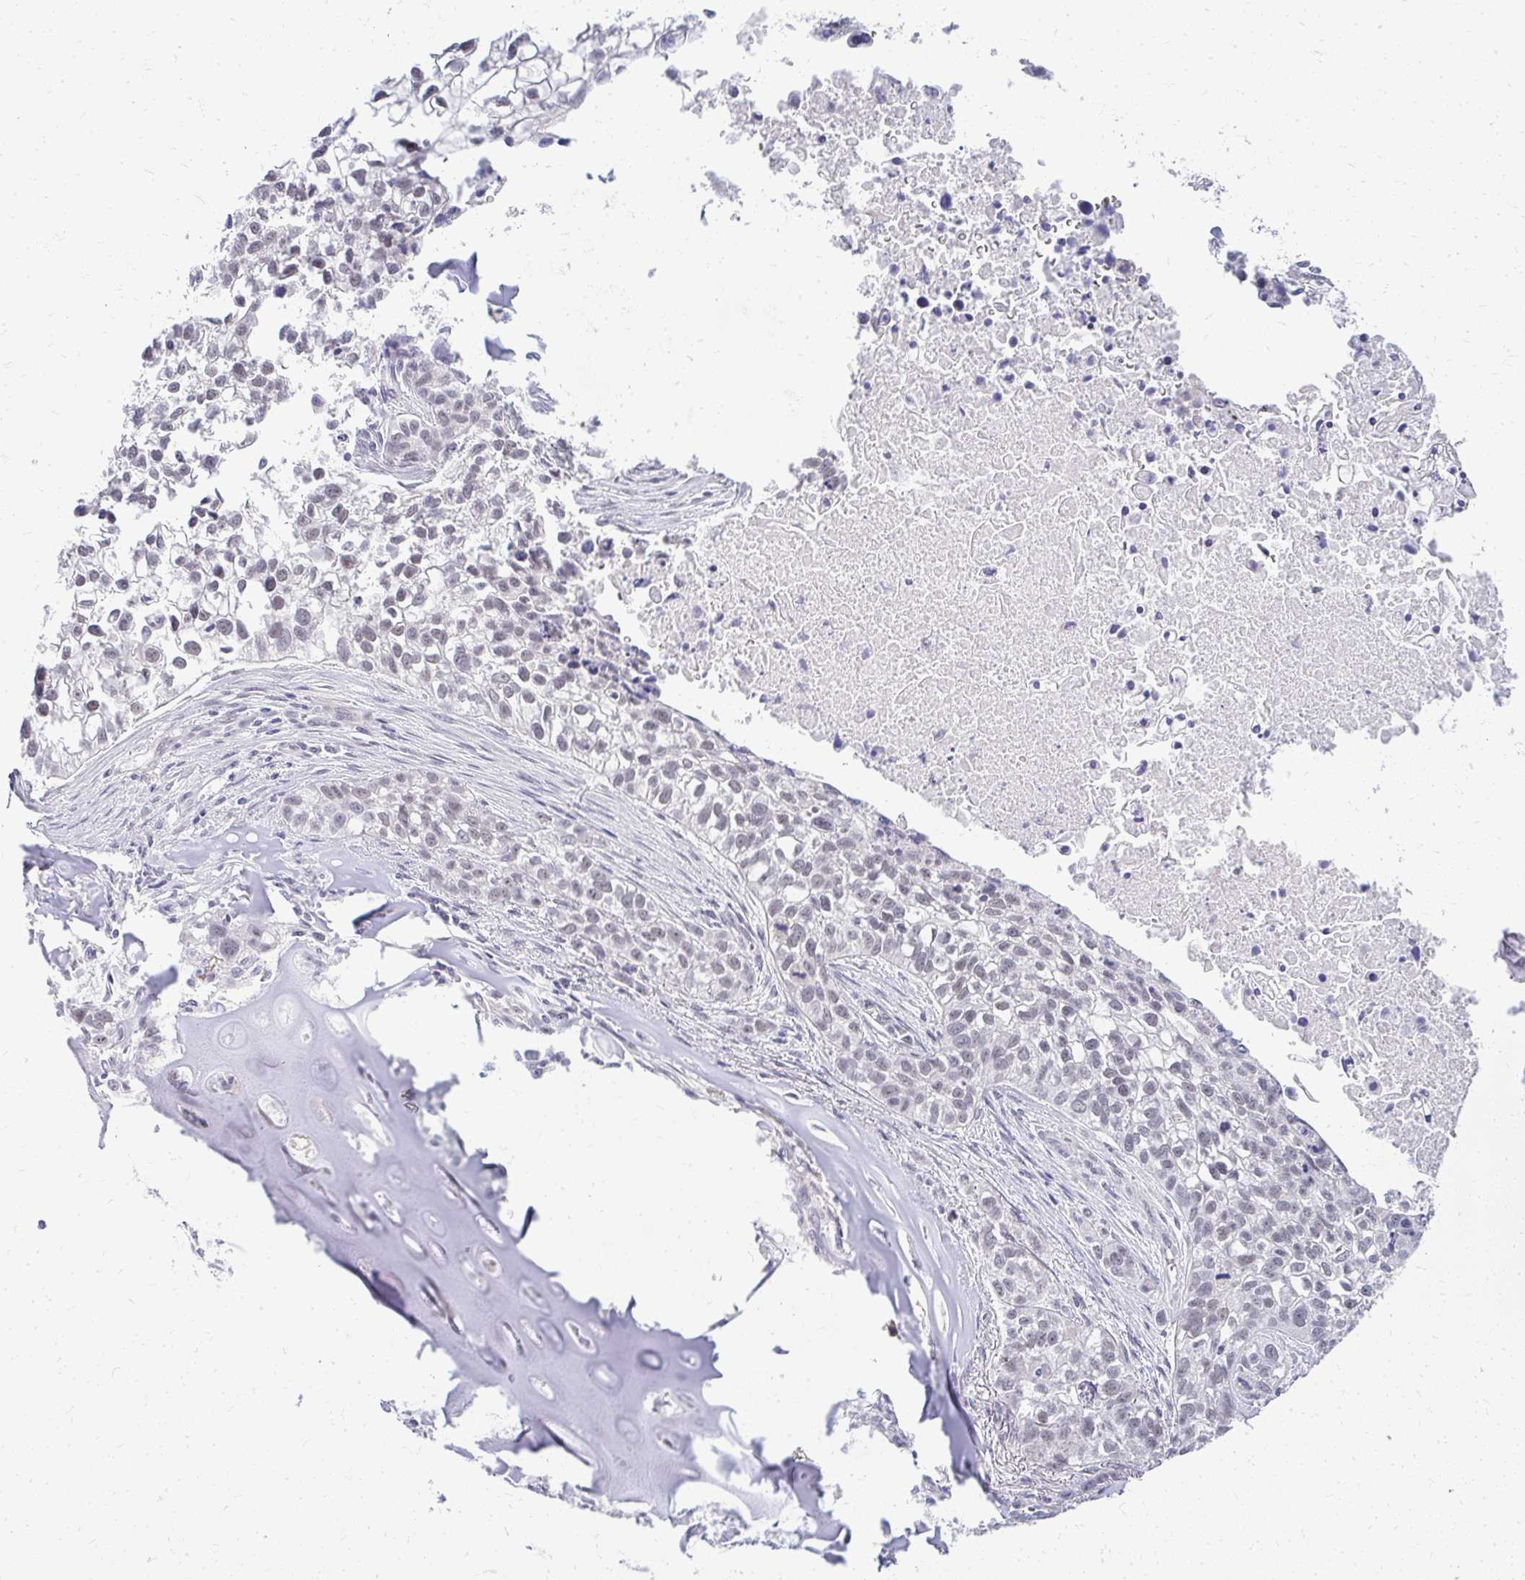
{"staining": {"intensity": "negative", "quantity": "none", "location": "none"}, "tissue": "lung cancer", "cell_type": "Tumor cells", "image_type": "cancer", "snomed": [{"axis": "morphology", "description": "Squamous cell carcinoma, NOS"}, {"axis": "topography", "description": "Lung"}], "caption": "The photomicrograph displays no staining of tumor cells in lung cancer.", "gene": "TEX33", "patient": {"sex": "male", "age": 74}}